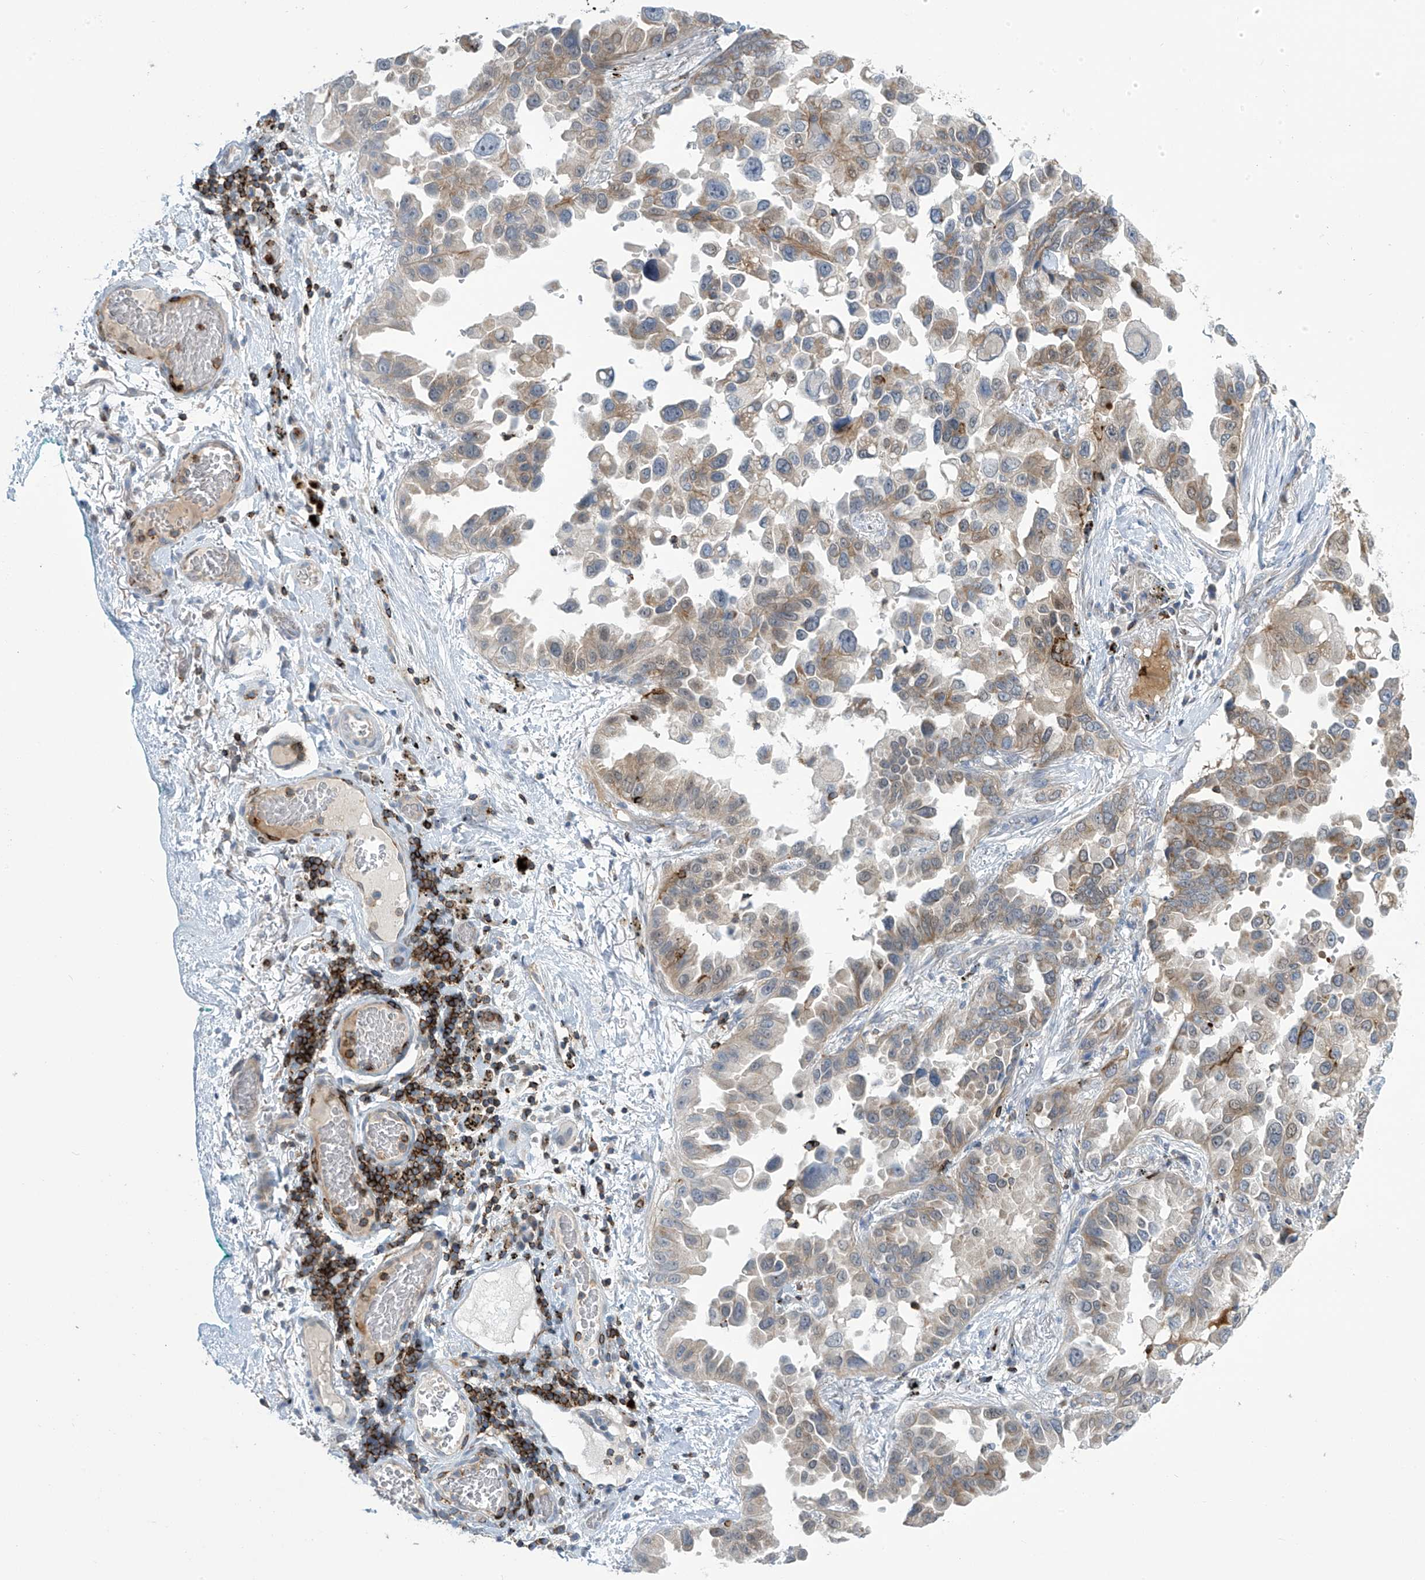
{"staining": {"intensity": "weak", "quantity": "25%-75%", "location": "cytoplasmic/membranous"}, "tissue": "lung cancer", "cell_type": "Tumor cells", "image_type": "cancer", "snomed": [{"axis": "morphology", "description": "Adenocarcinoma, NOS"}, {"axis": "topography", "description": "Lung"}], "caption": "Protein staining shows weak cytoplasmic/membranous positivity in about 25%-75% of tumor cells in lung cancer (adenocarcinoma).", "gene": "IBA57", "patient": {"sex": "female", "age": 67}}